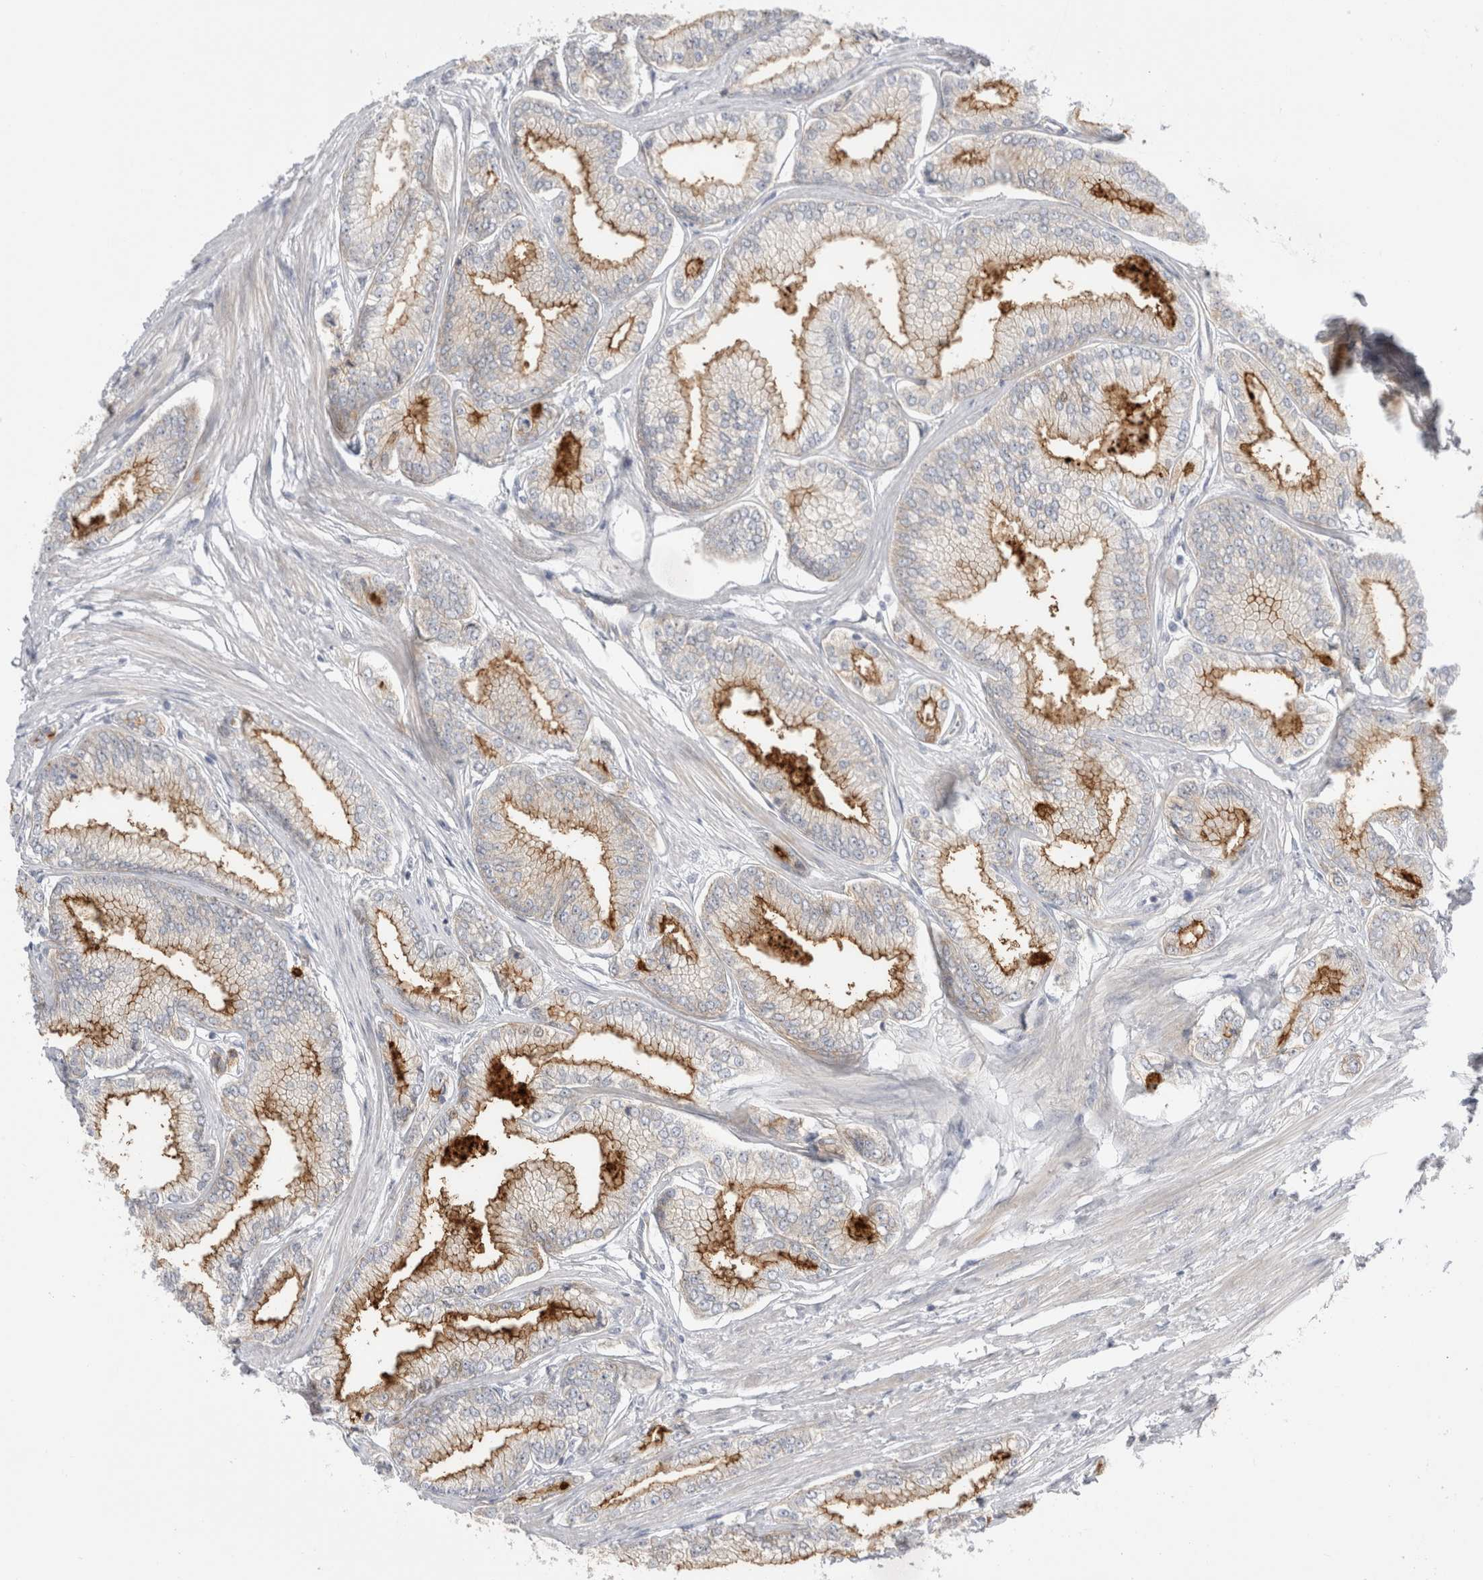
{"staining": {"intensity": "moderate", "quantity": ">75%", "location": "cytoplasmic/membranous"}, "tissue": "prostate cancer", "cell_type": "Tumor cells", "image_type": "cancer", "snomed": [{"axis": "morphology", "description": "Adenocarcinoma, Low grade"}, {"axis": "topography", "description": "Prostate"}], "caption": "IHC image of neoplastic tissue: prostate cancer (low-grade adenocarcinoma) stained using IHC exhibits medium levels of moderate protein expression localized specifically in the cytoplasmic/membranous of tumor cells, appearing as a cytoplasmic/membranous brown color.", "gene": "VANGL1", "patient": {"sex": "male", "age": 52}}